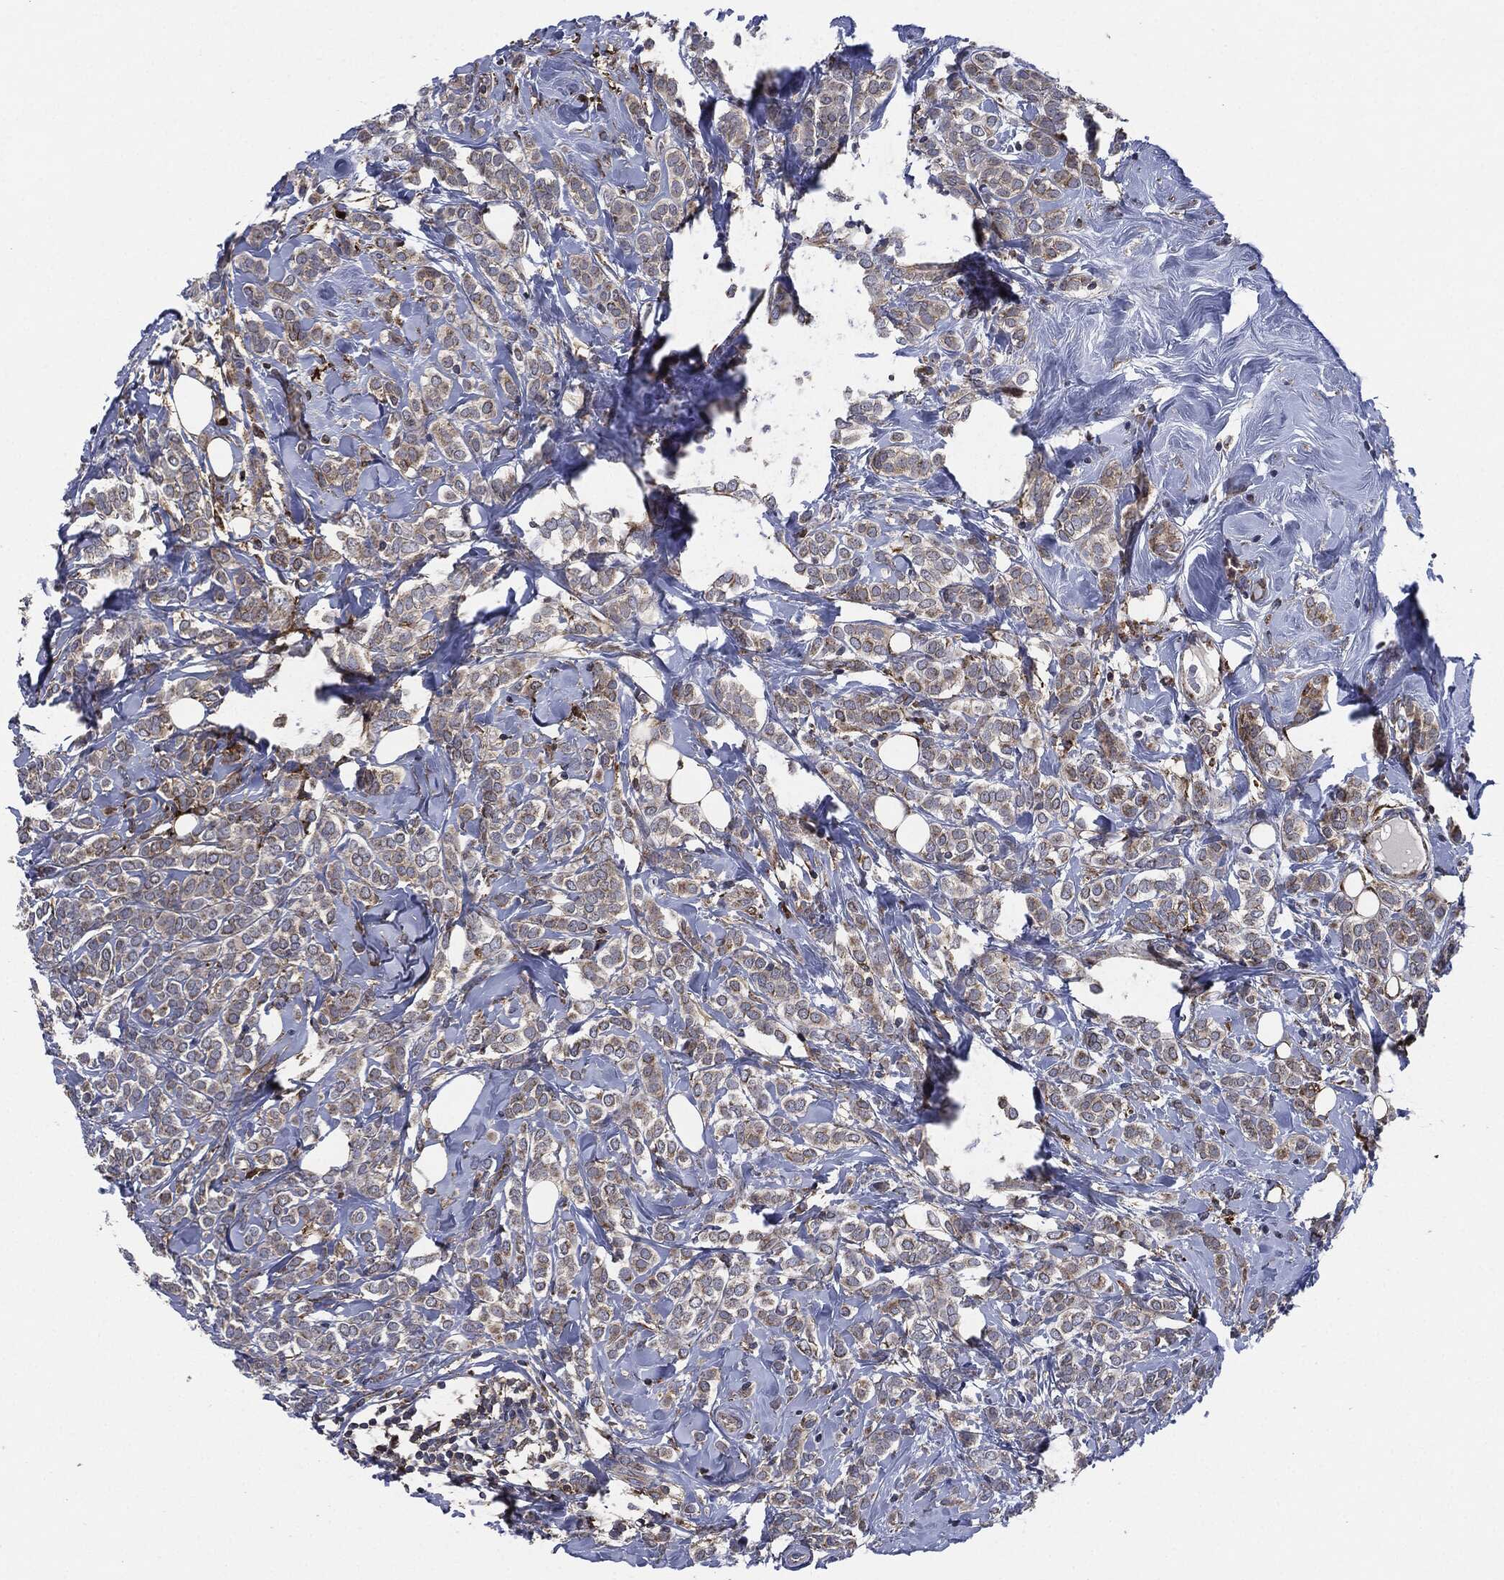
{"staining": {"intensity": "moderate", "quantity": "25%-75%", "location": "cytoplasmic/membranous"}, "tissue": "breast cancer", "cell_type": "Tumor cells", "image_type": "cancer", "snomed": [{"axis": "morphology", "description": "Lobular carcinoma"}, {"axis": "topography", "description": "Breast"}], "caption": "Human breast cancer (lobular carcinoma) stained with a protein marker displays moderate staining in tumor cells.", "gene": "TMEM11", "patient": {"sex": "female", "age": 49}}